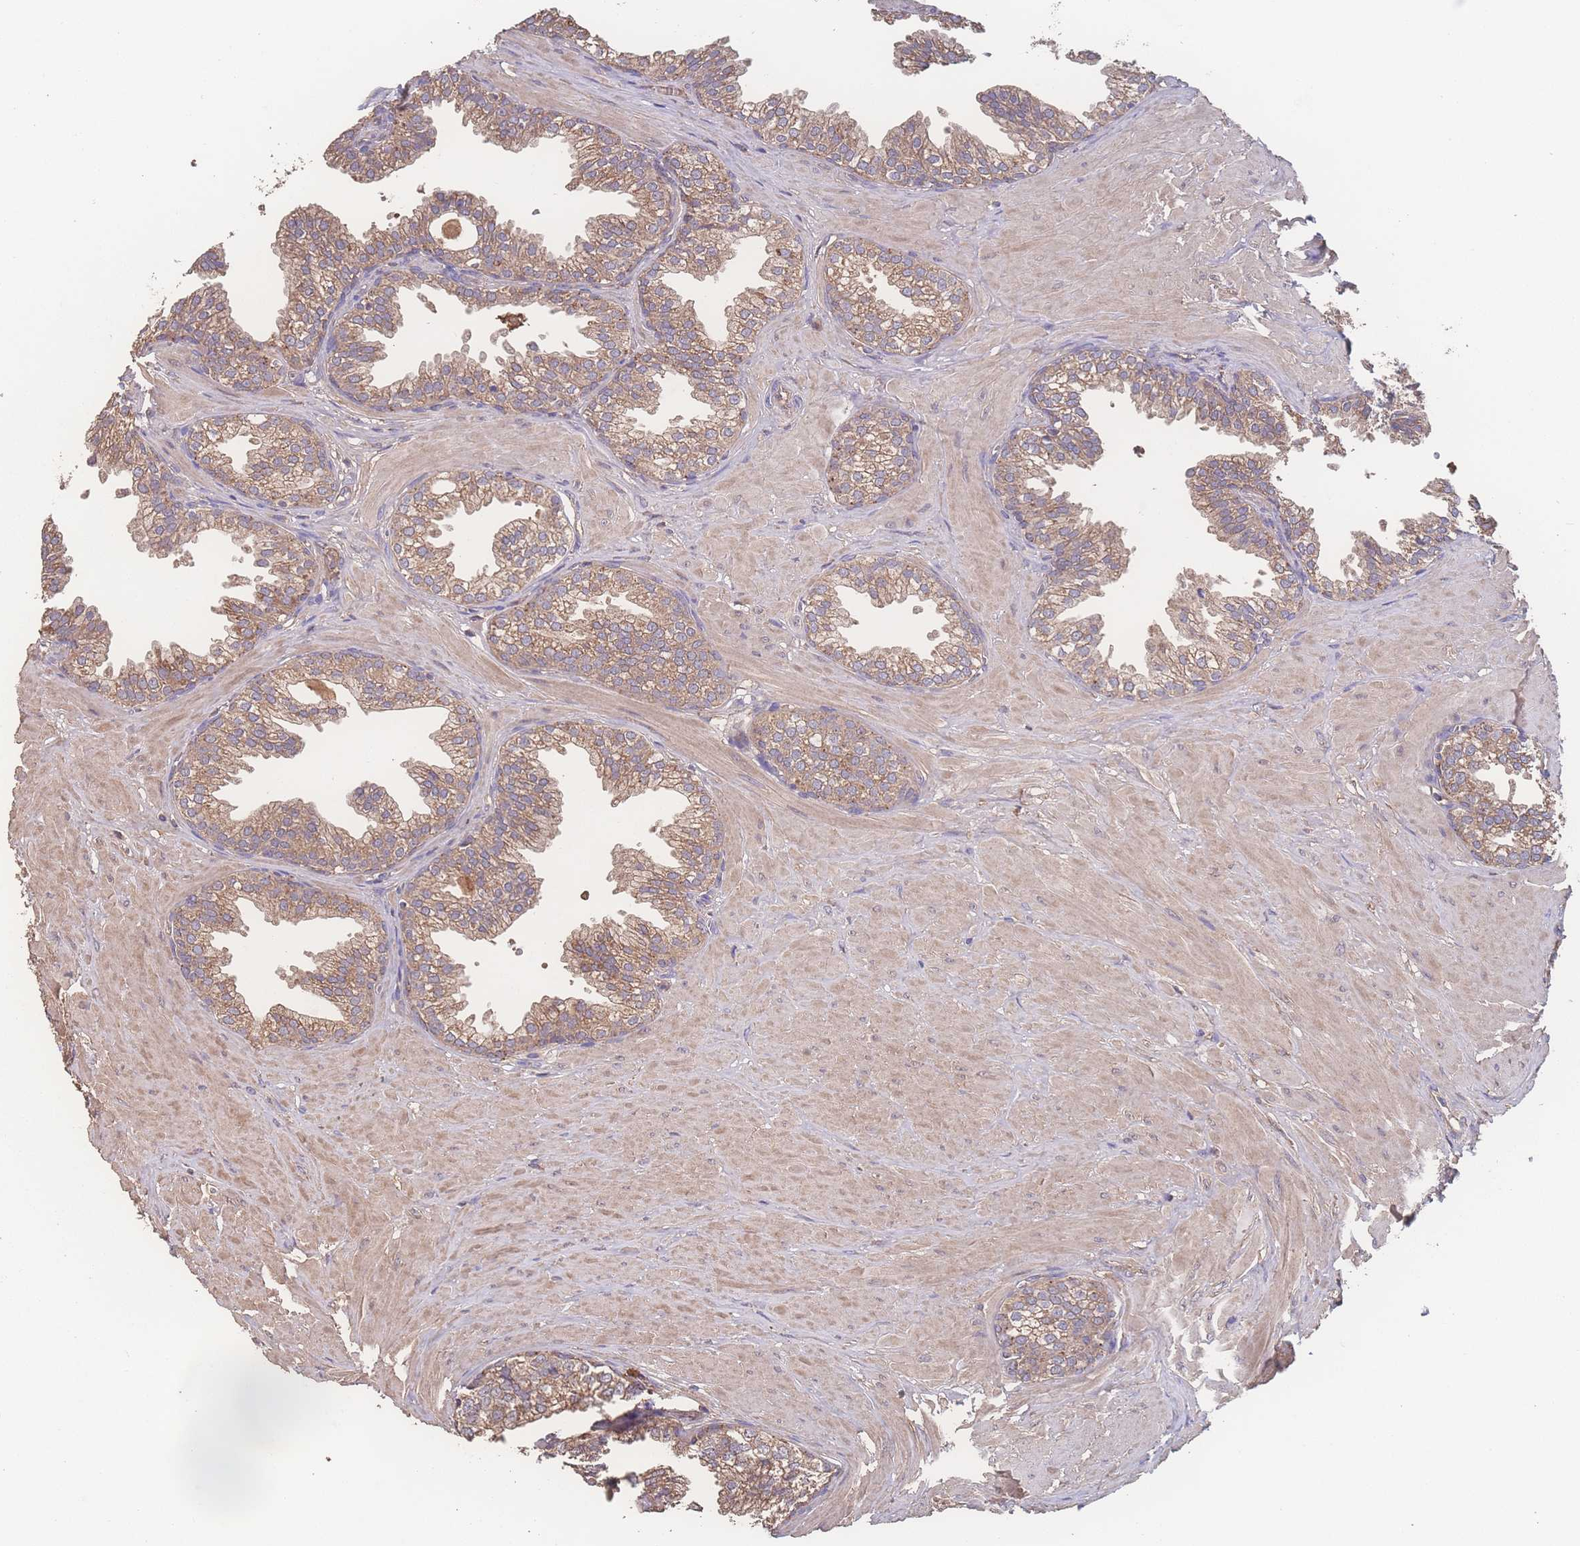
{"staining": {"intensity": "moderate", "quantity": ">75%", "location": "cytoplasmic/membranous"}, "tissue": "prostate", "cell_type": "Glandular cells", "image_type": "normal", "snomed": [{"axis": "morphology", "description": "Normal tissue, NOS"}, {"axis": "topography", "description": "Prostate"}, {"axis": "topography", "description": "Peripheral nerve tissue"}], "caption": "Immunohistochemistry (IHC) of unremarkable human prostate shows medium levels of moderate cytoplasmic/membranous staining in approximately >75% of glandular cells. (IHC, brightfield microscopy, high magnification).", "gene": "ATXN10", "patient": {"sex": "male", "age": 55}}